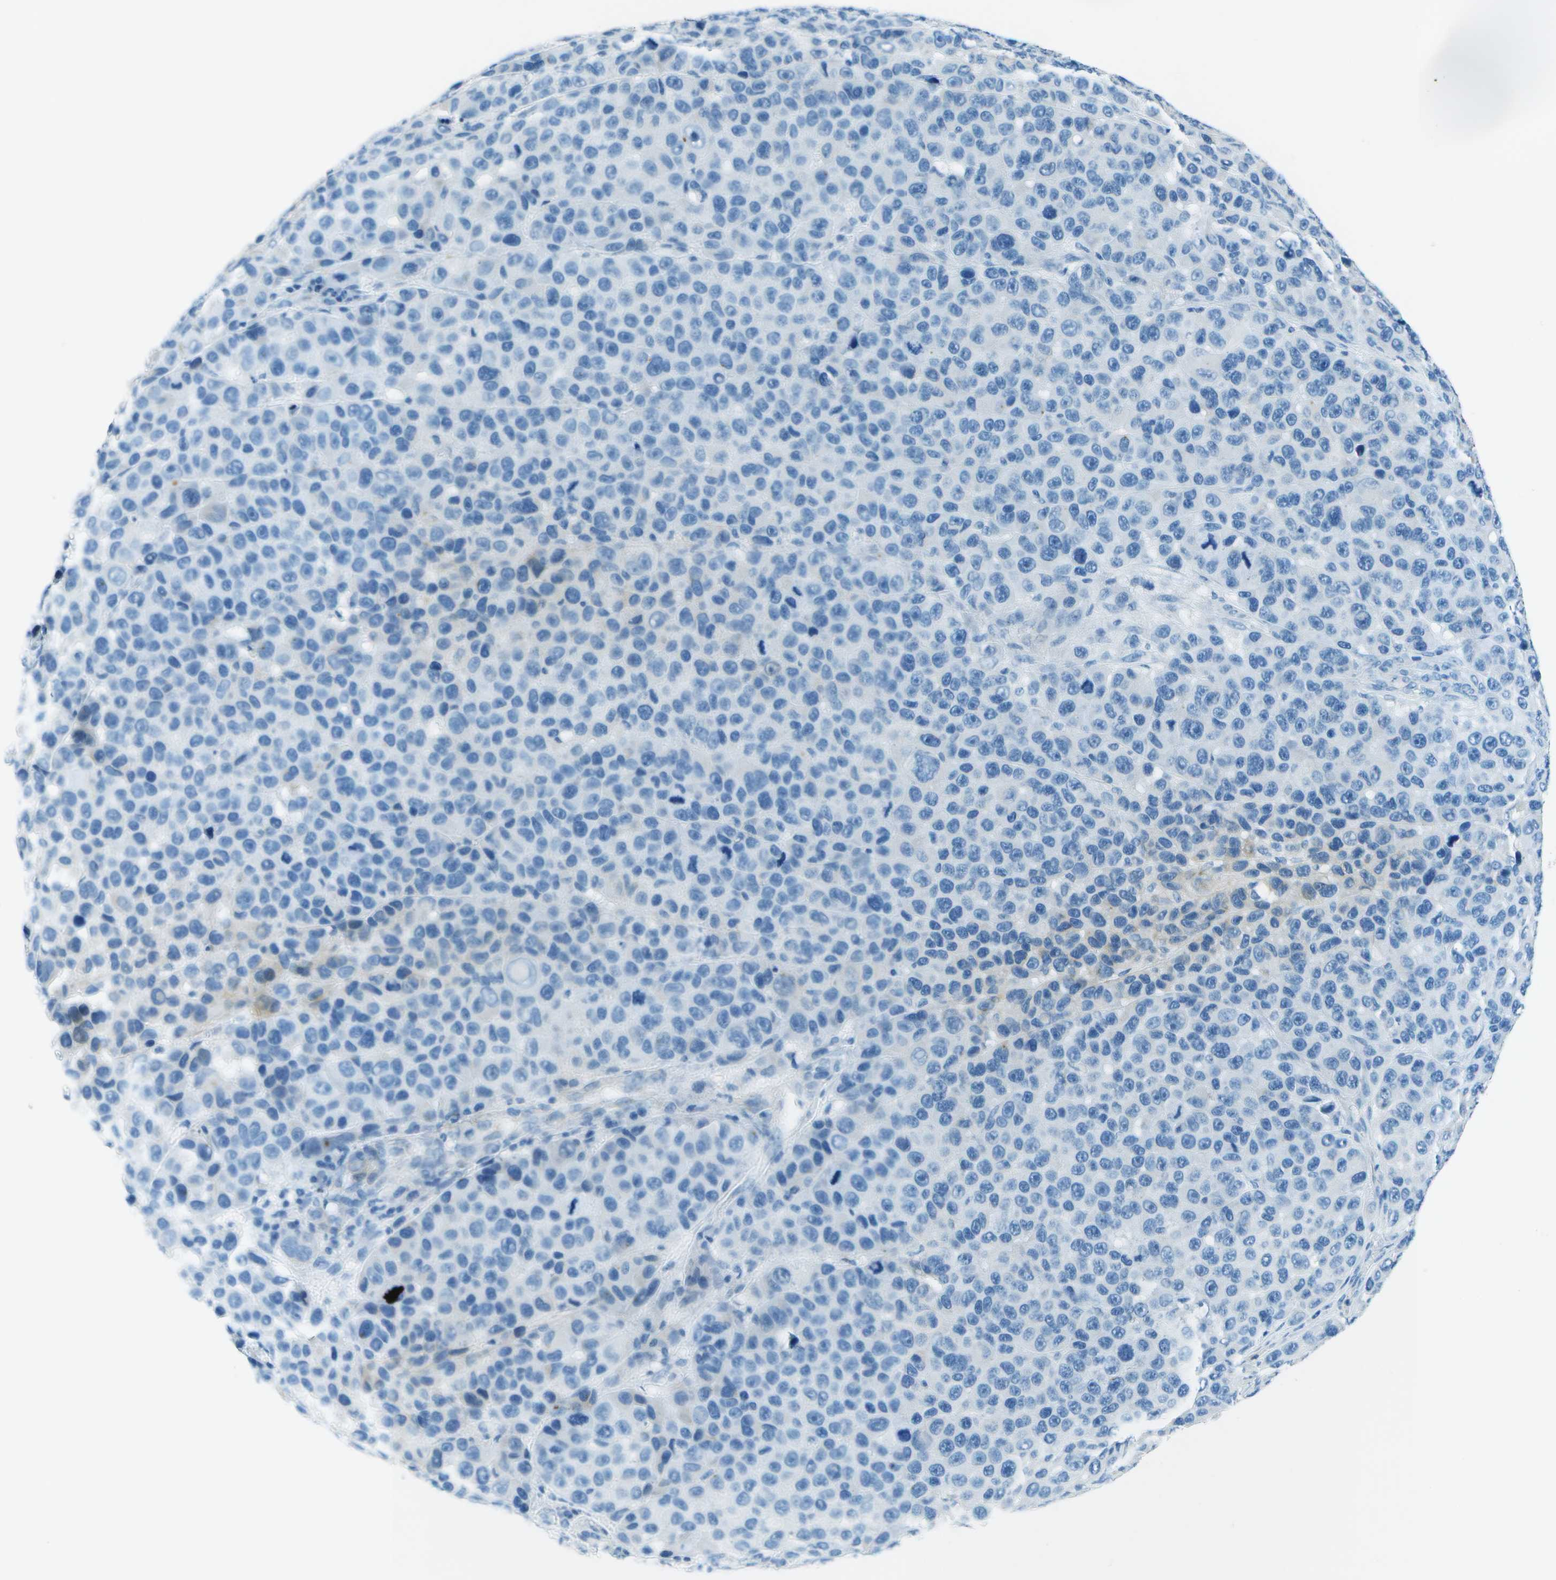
{"staining": {"intensity": "negative", "quantity": "none", "location": "none"}, "tissue": "melanoma", "cell_type": "Tumor cells", "image_type": "cancer", "snomed": [{"axis": "morphology", "description": "Malignant melanoma, NOS"}, {"axis": "topography", "description": "Skin"}], "caption": "Immunohistochemical staining of human malignant melanoma demonstrates no significant expression in tumor cells.", "gene": "SLC16A10", "patient": {"sex": "male", "age": 53}}